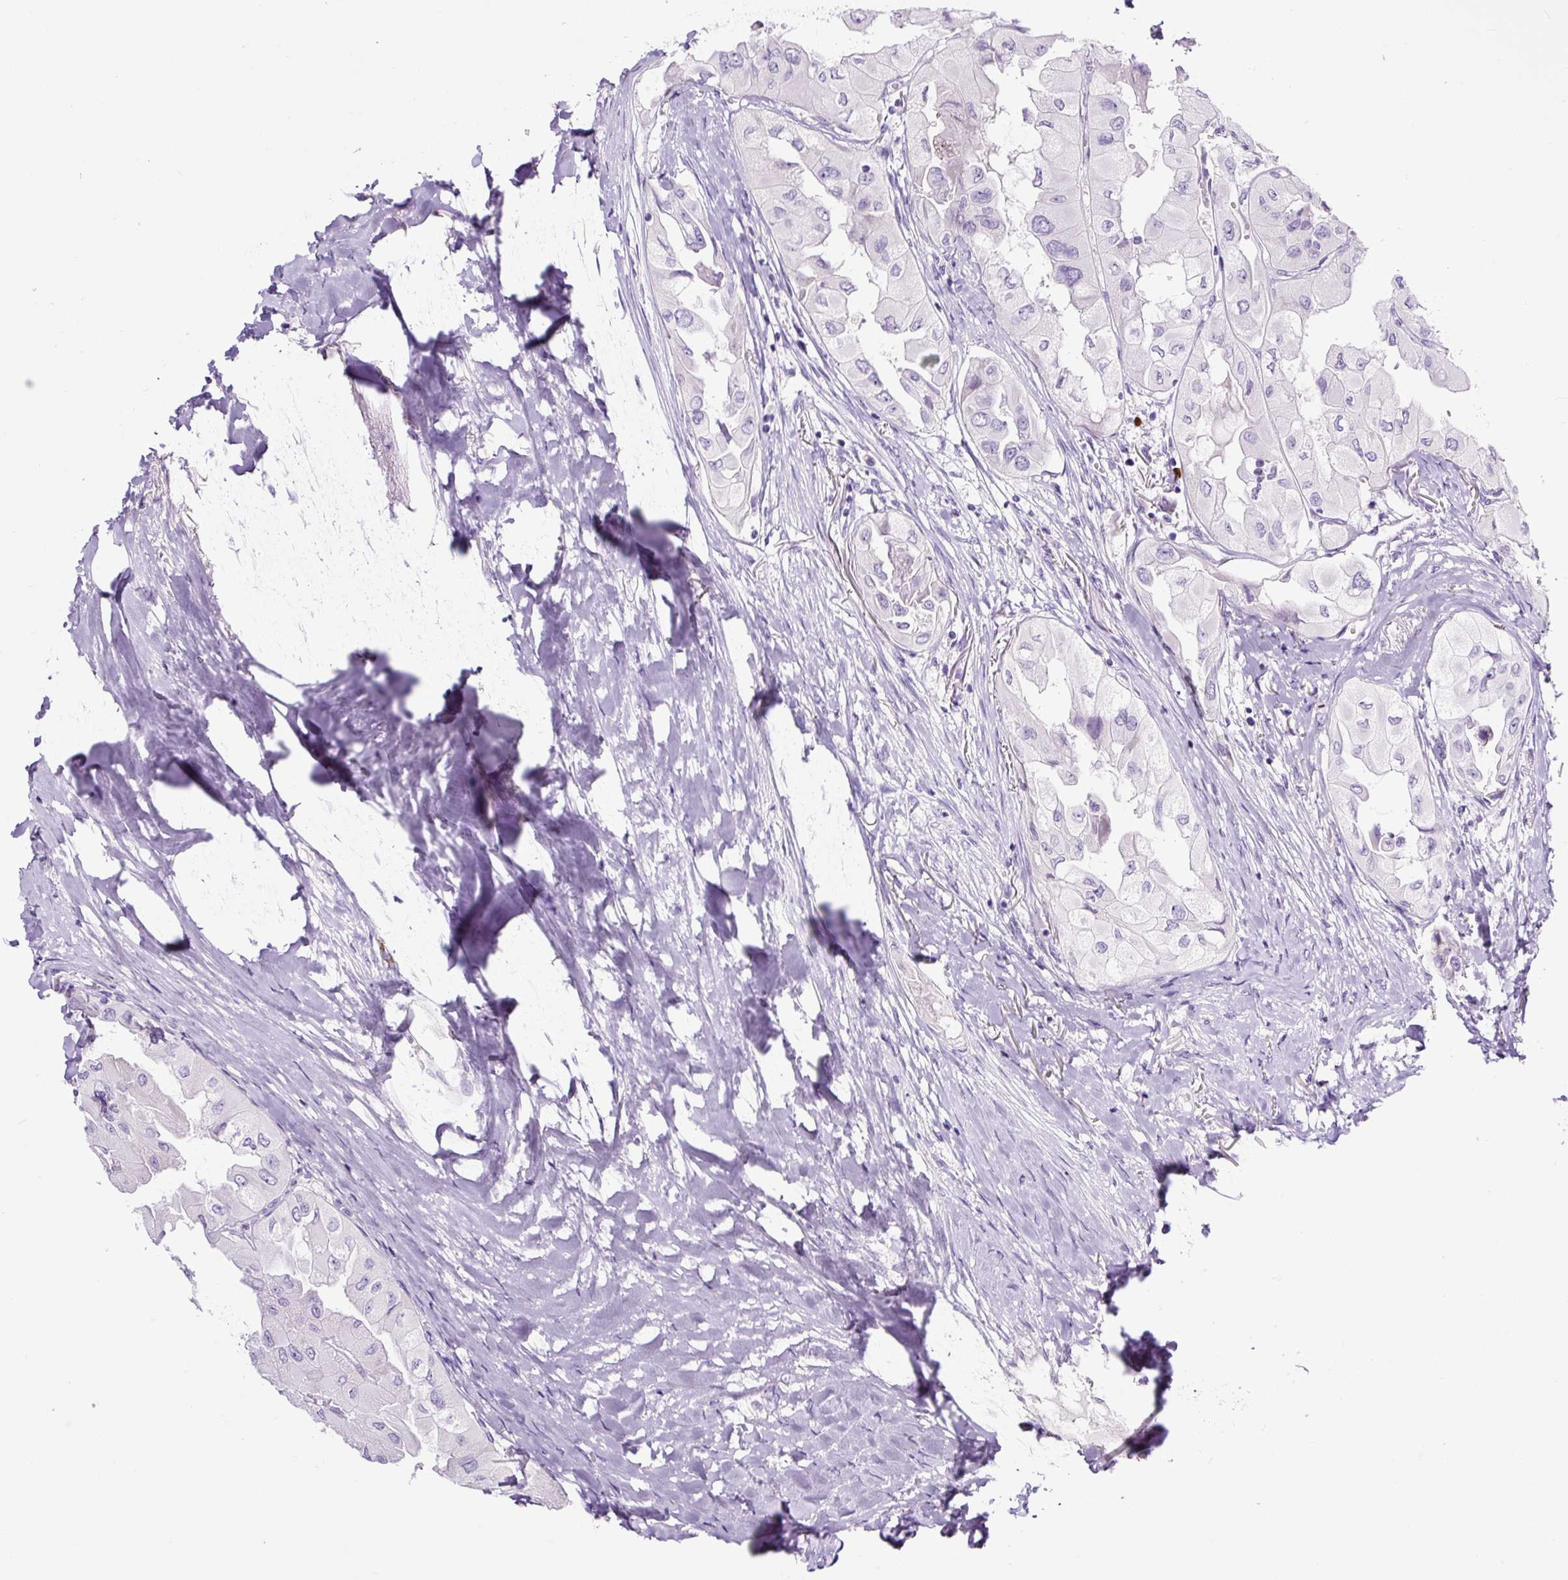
{"staining": {"intensity": "negative", "quantity": "none", "location": "none"}, "tissue": "thyroid cancer", "cell_type": "Tumor cells", "image_type": "cancer", "snomed": [{"axis": "morphology", "description": "Normal tissue, NOS"}, {"axis": "morphology", "description": "Papillary adenocarcinoma, NOS"}, {"axis": "topography", "description": "Thyroid gland"}], "caption": "Human thyroid papillary adenocarcinoma stained for a protein using IHC shows no positivity in tumor cells.", "gene": "RNF212B", "patient": {"sex": "female", "age": 59}}